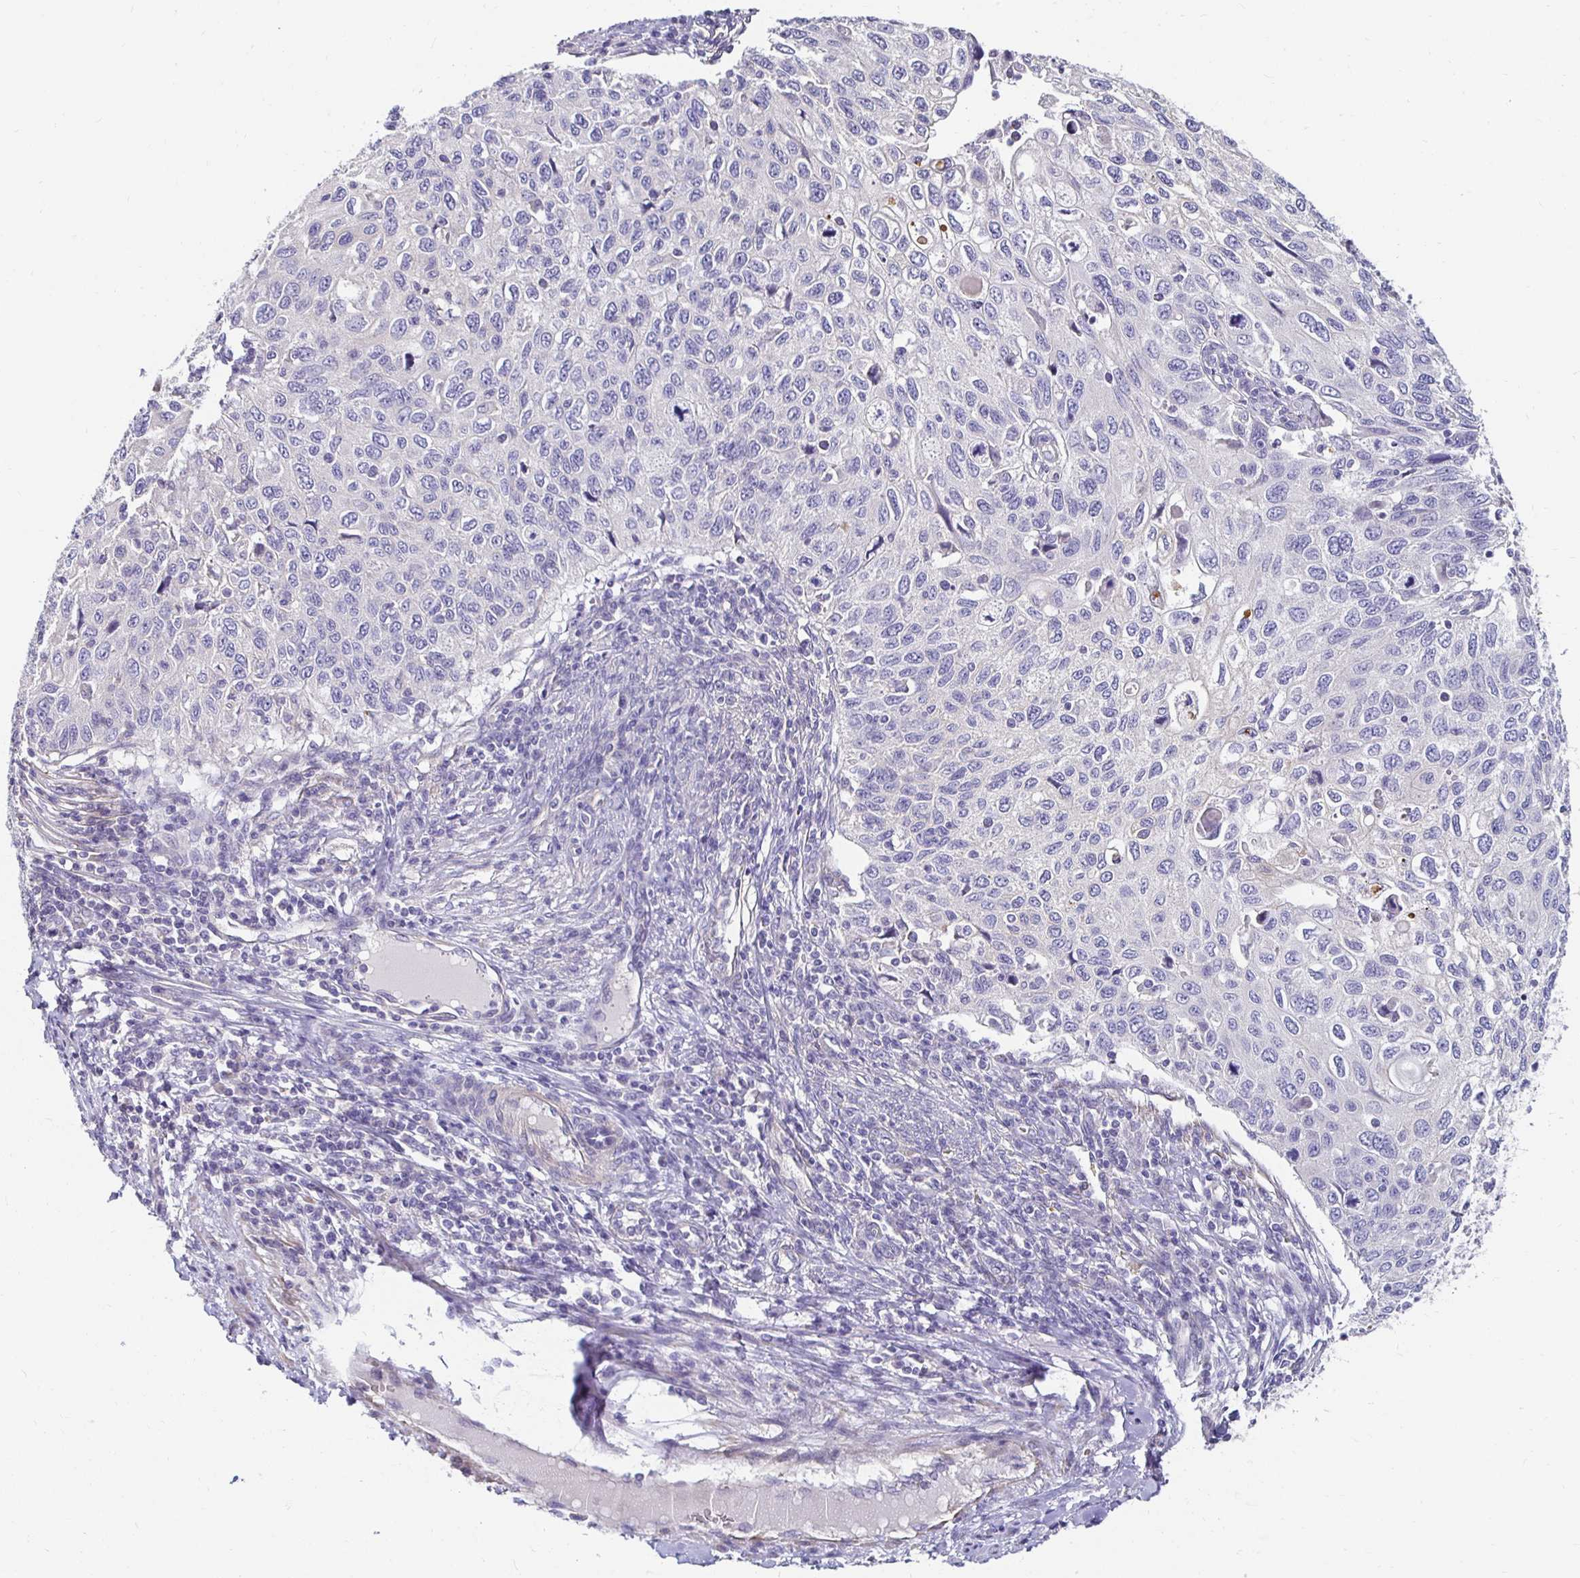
{"staining": {"intensity": "negative", "quantity": "none", "location": "none"}, "tissue": "cervical cancer", "cell_type": "Tumor cells", "image_type": "cancer", "snomed": [{"axis": "morphology", "description": "Squamous cell carcinoma, NOS"}, {"axis": "topography", "description": "Cervix"}], "caption": "Immunohistochemistry micrograph of neoplastic tissue: human cervical cancer (squamous cell carcinoma) stained with DAB reveals no significant protein positivity in tumor cells.", "gene": "AKAP6", "patient": {"sex": "female", "age": 70}}